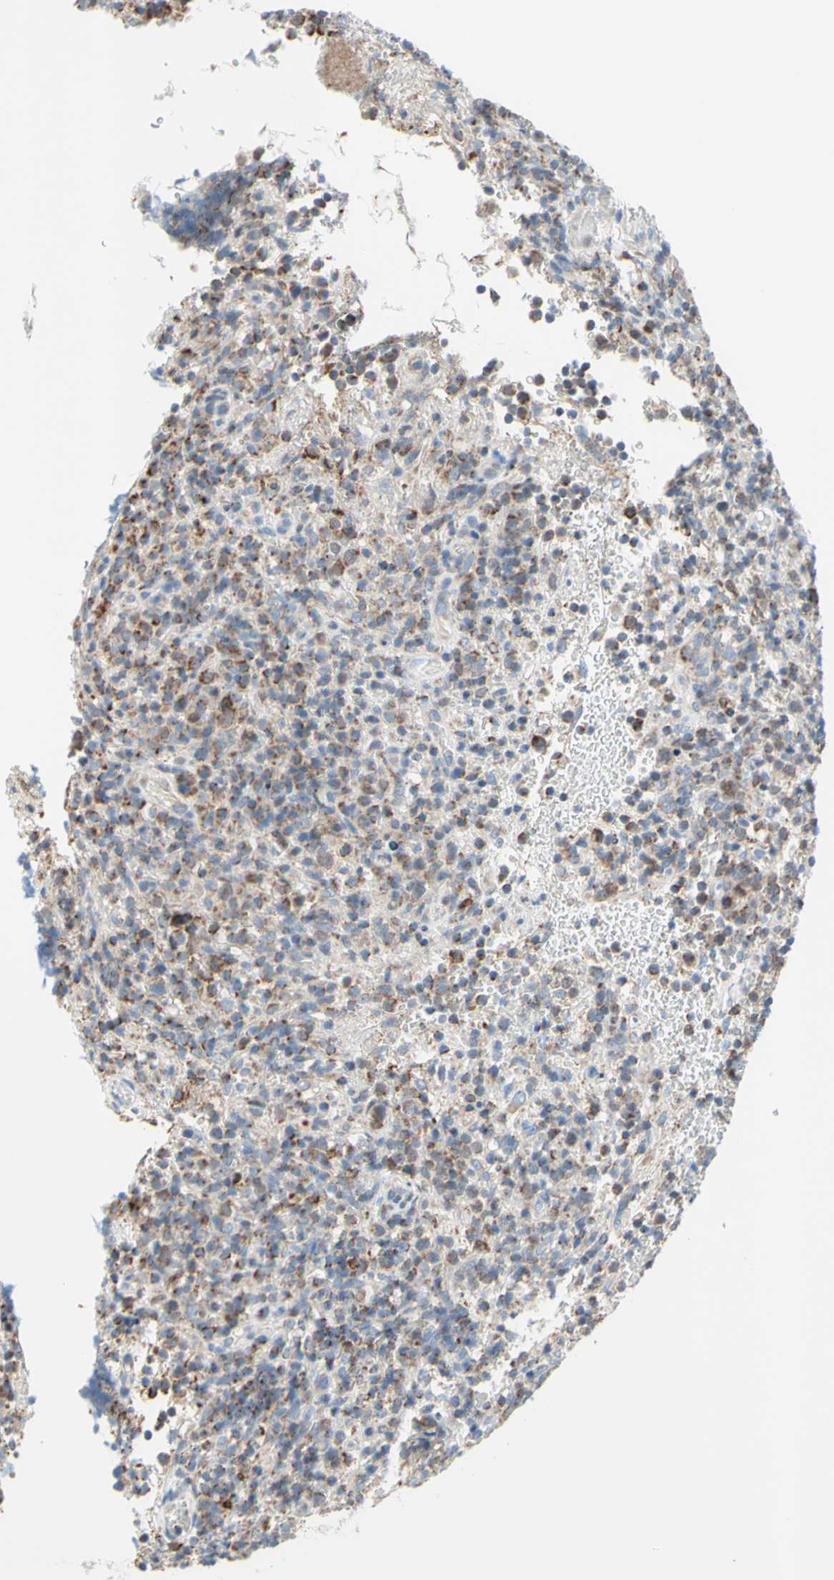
{"staining": {"intensity": "moderate", "quantity": "25%-75%", "location": "cytoplasmic/membranous"}, "tissue": "lymphoma", "cell_type": "Tumor cells", "image_type": "cancer", "snomed": [{"axis": "morphology", "description": "Malignant lymphoma, non-Hodgkin's type, High grade"}, {"axis": "topography", "description": "Lymph node"}], "caption": "Immunohistochemistry photomicrograph of neoplastic tissue: human lymphoma stained using immunohistochemistry shows medium levels of moderate protein expression localized specifically in the cytoplasmic/membranous of tumor cells, appearing as a cytoplasmic/membranous brown color.", "gene": "MFF", "patient": {"sex": "female", "age": 76}}